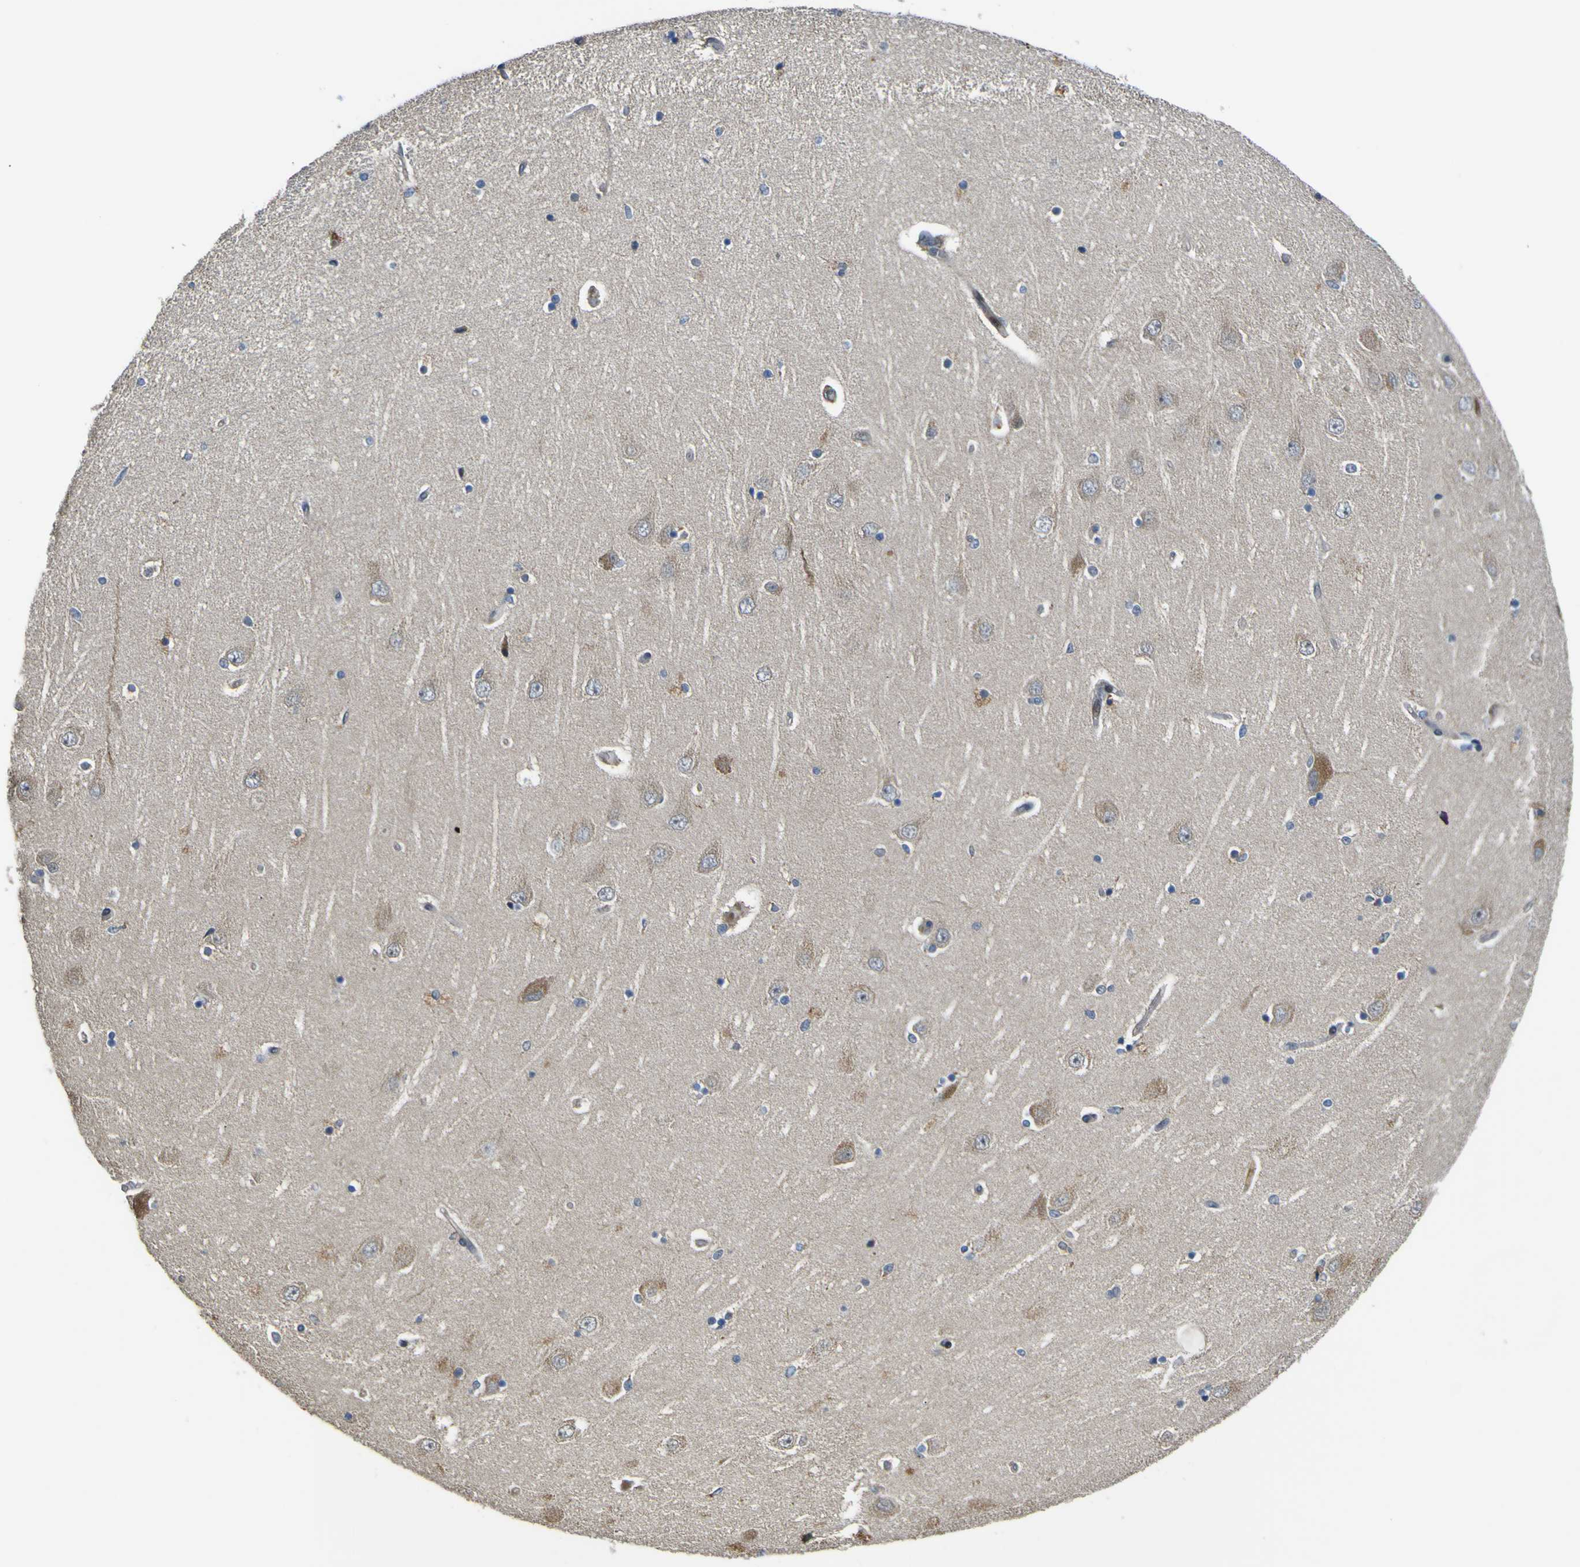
{"staining": {"intensity": "negative", "quantity": "none", "location": "none"}, "tissue": "hippocampus", "cell_type": "Glial cells", "image_type": "normal", "snomed": [{"axis": "morphology", "description": "Normal tissue, NOS"}, {"axis": "topography", "description": "Hippocampus"}], "caption": "An image of human hippocampus is negative for staining in glial cells. (Brightfield microscopy of DAB (3,3'-diaminobenzidine) IHC at high magnification).", "gene": "LBHD1", "patient": {"sex": "female", "age": 54}}